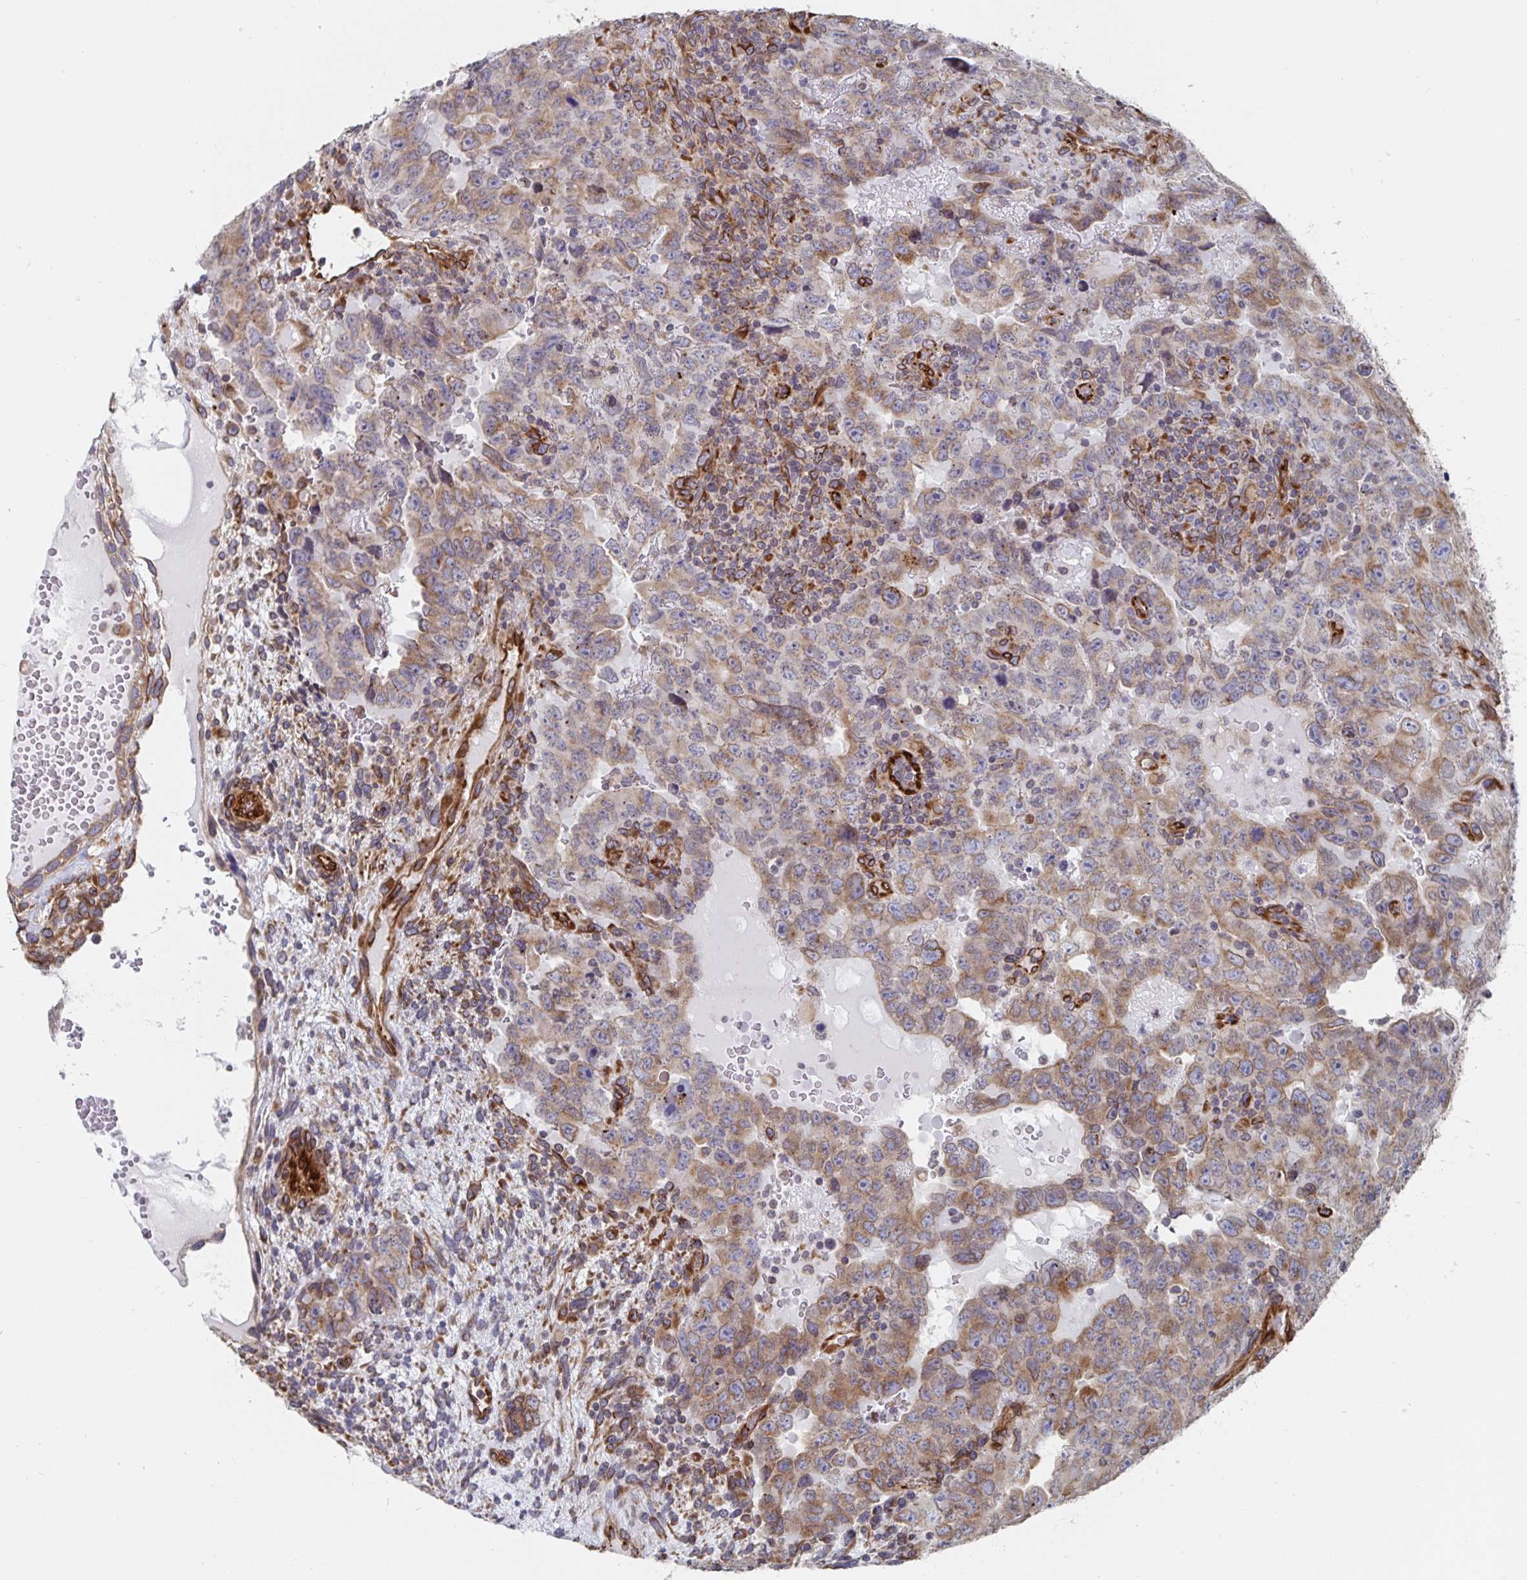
{"staining": {"intensity": "weak", "quantity": "25%-75%", "location": "cytoplasmic/membranous"}, "tissue": "testis cancer", "cell_type": "Tumor cells", "image_type": "cancer", "snomed": [{"axis": "morphology", "description": "Carcinoma, Embryonal, NOS"}, {"axis": "topography", "description": "Testis"}], "caption": "This image reveals immunohistochemistry (IHC) staining of testis cancer, with low weak cytoplasmic/membranous staining in about 25%-75% of tumor cells.", "gene": "BCAP29", "patient": {"sex": "male", "age": 24}}